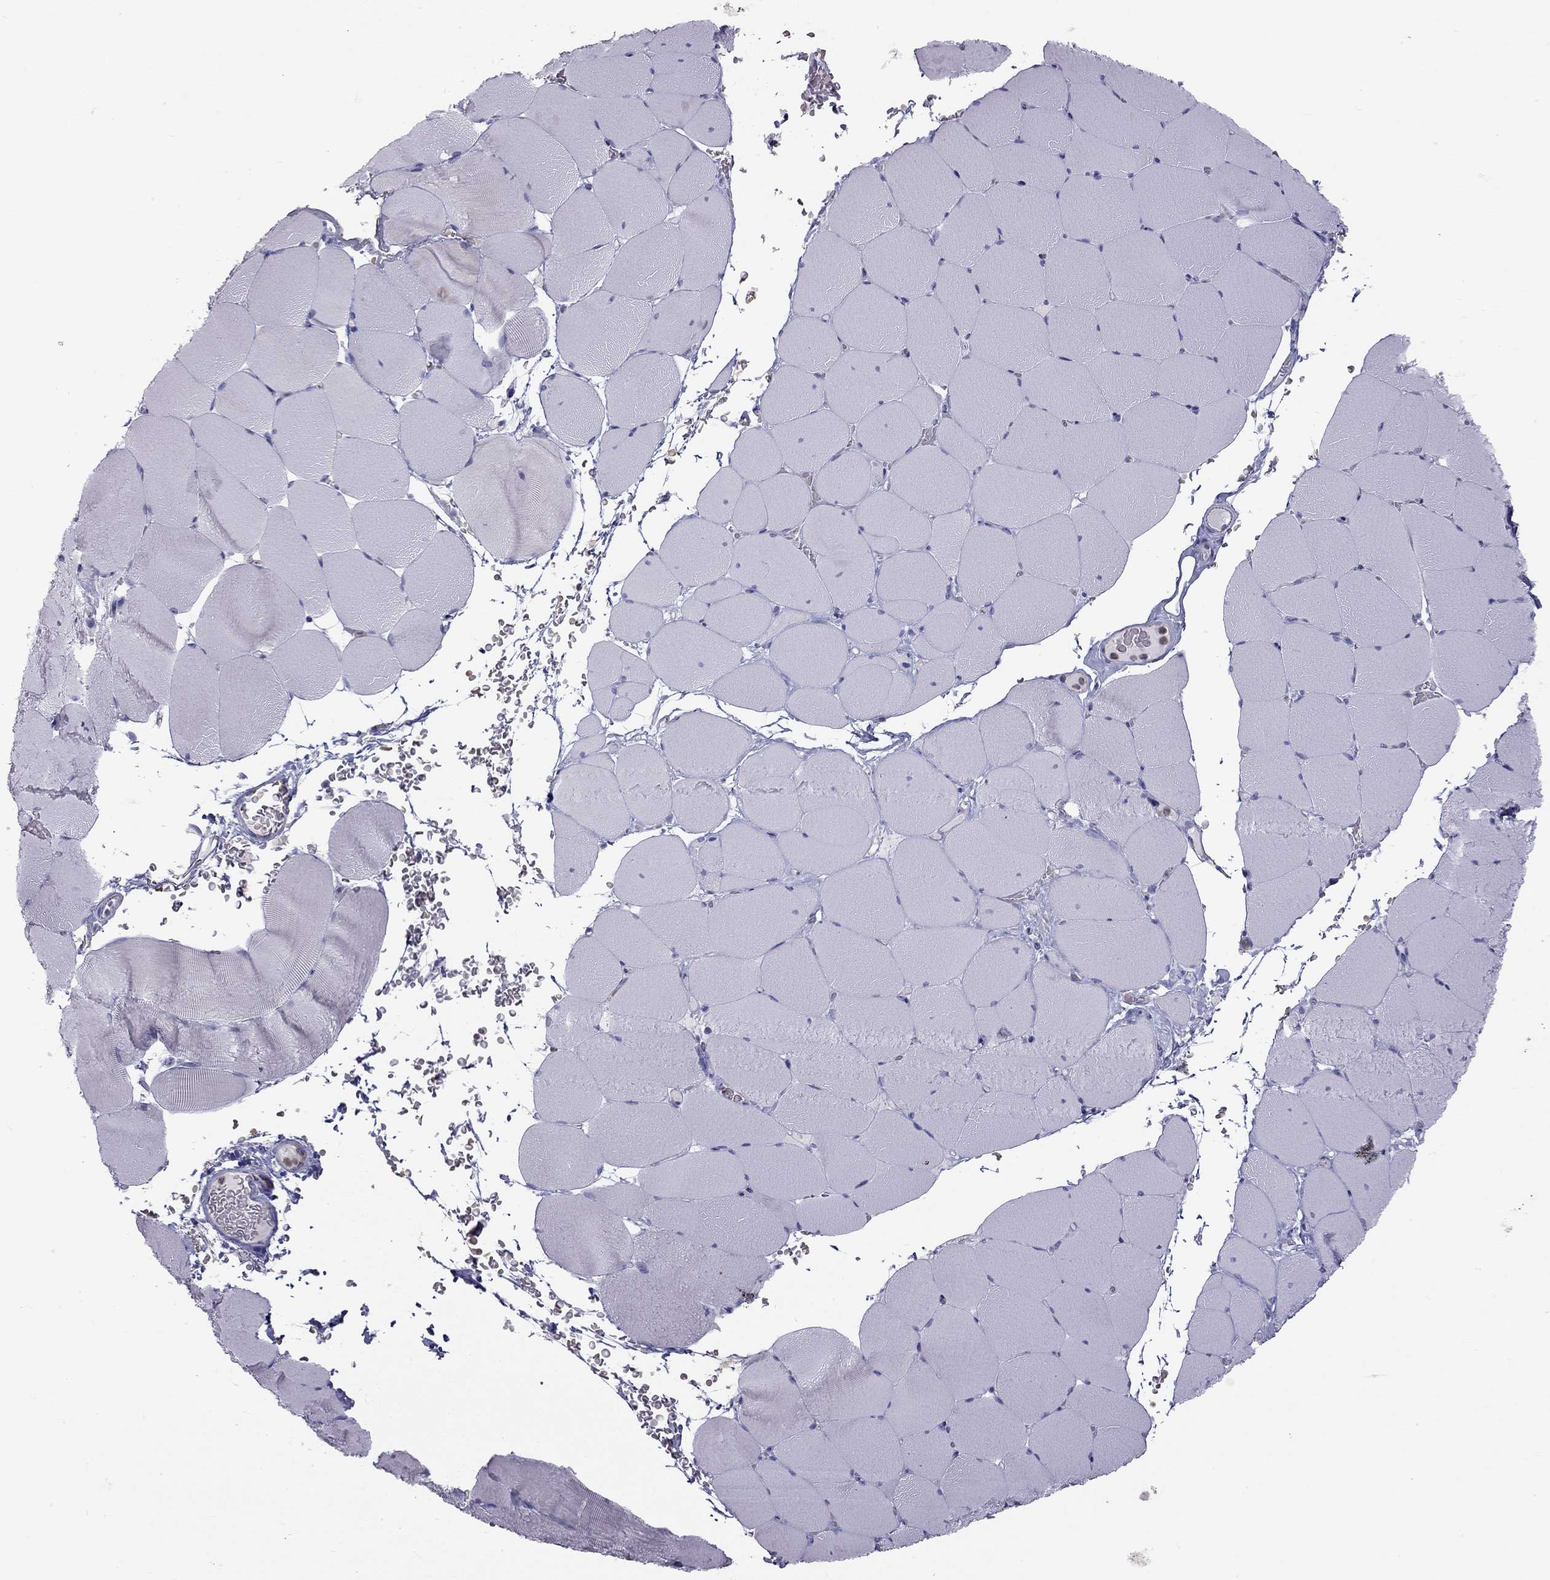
{"staining": {"intensity": "negative", "quantity": "none", "location": "none"}, "tissue": "skeletal muscle", "cell_type": "Myocytes", "image_type": "normal", "snomed": [{"axis": "morphology", "description": "Normal tissue, NOS"}, {"axis": "topography", "description": "Skeletal muscle"}], "caption": "IHC of normal skeletal muscle shows no expression in myocytes.", "gene": "TDRD6", "patient": {"sex": "female", "age": 37}}